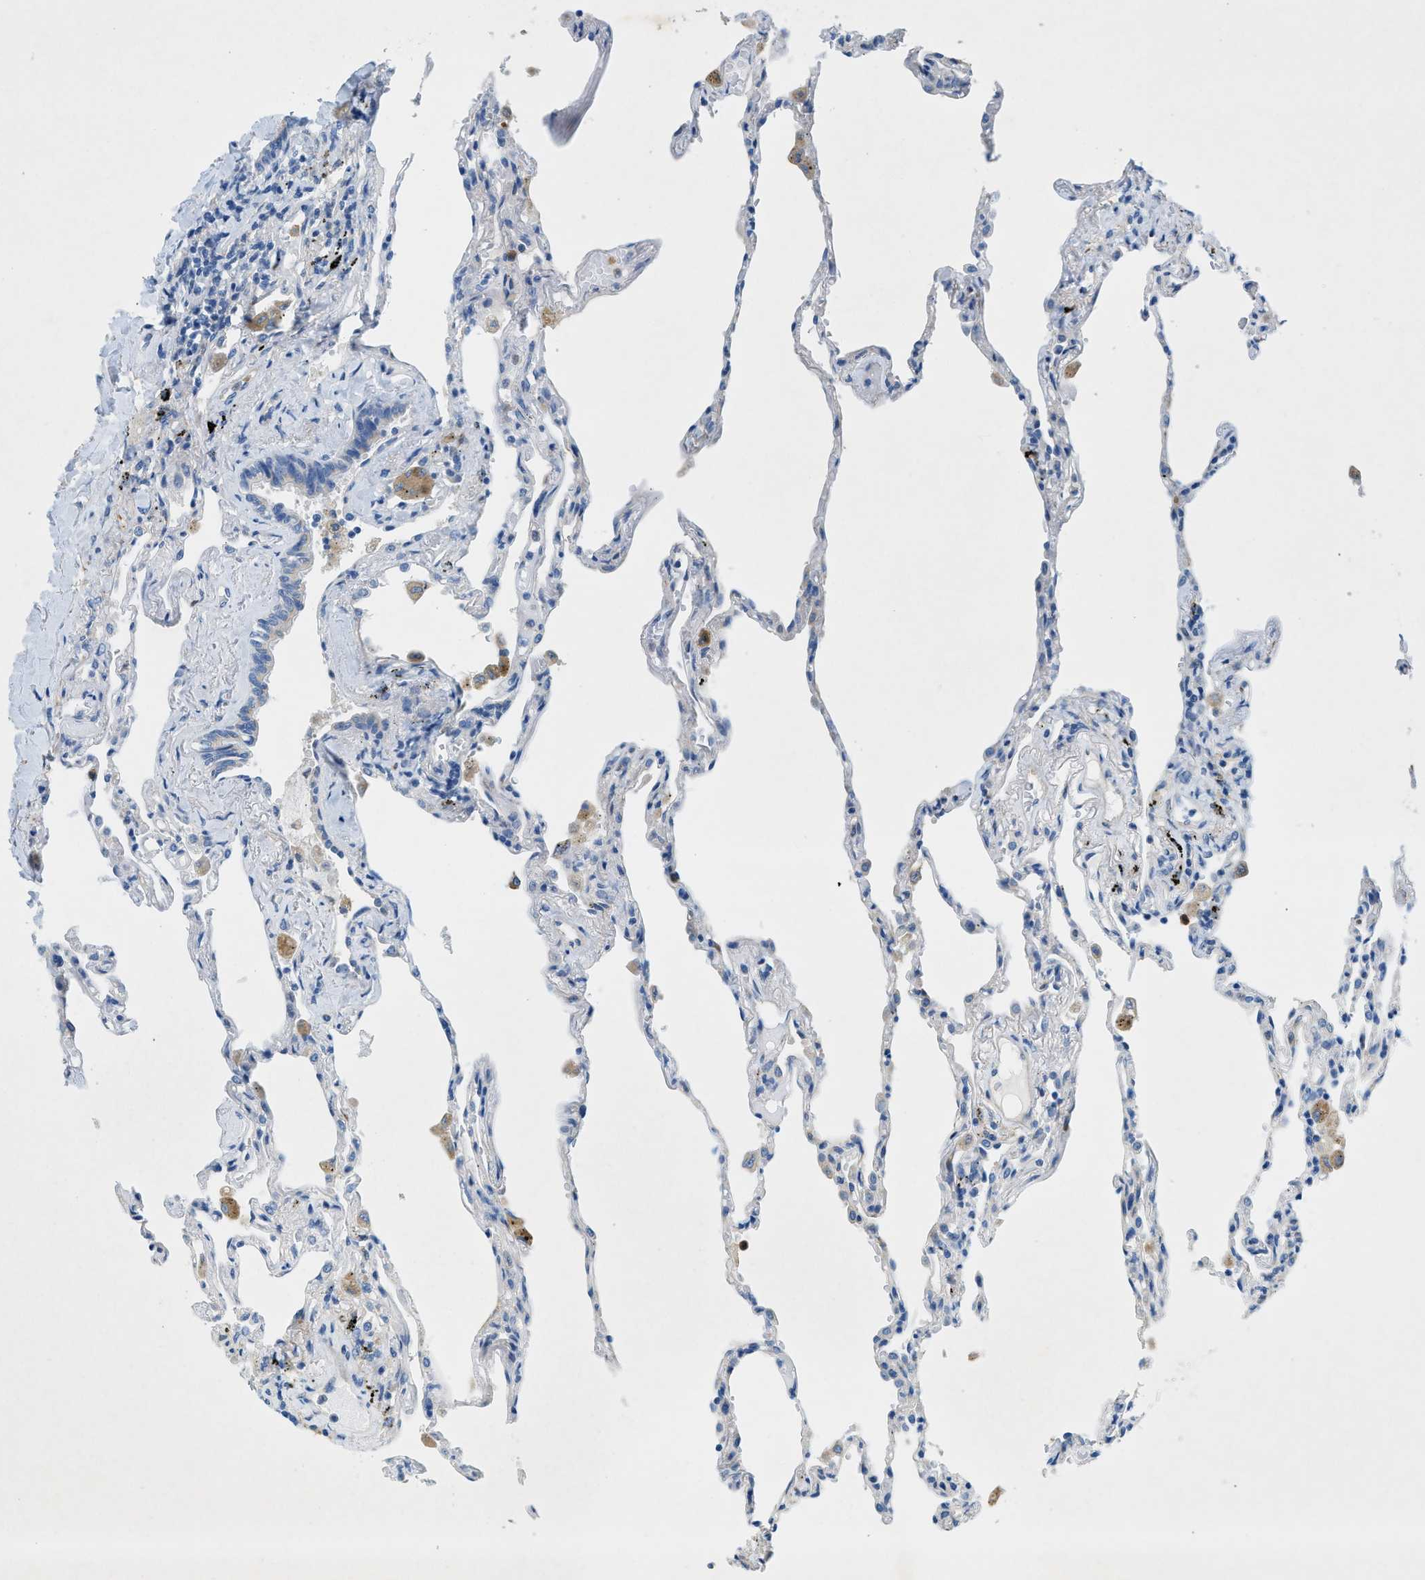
{"staining": {"intensity": "negative", "quantity": "none", "location": "none"}, "tissue": "lung", "cell_type": "Alveolar cells", "image_type": "normal", "snomed": [{"axis": "morphology", "description": "Normal tissue, NOS"}, {"axis": "topography", "description": "Lung"}], "caption": "Alveolar cells show no significant protein staining in normal lung. (DAB immunohistochemistry (IHC) visualized using brightfield microscopy, high magnification).", "gene": "ZDHHC13", "patient": {"sex": "male", "age": 59}}